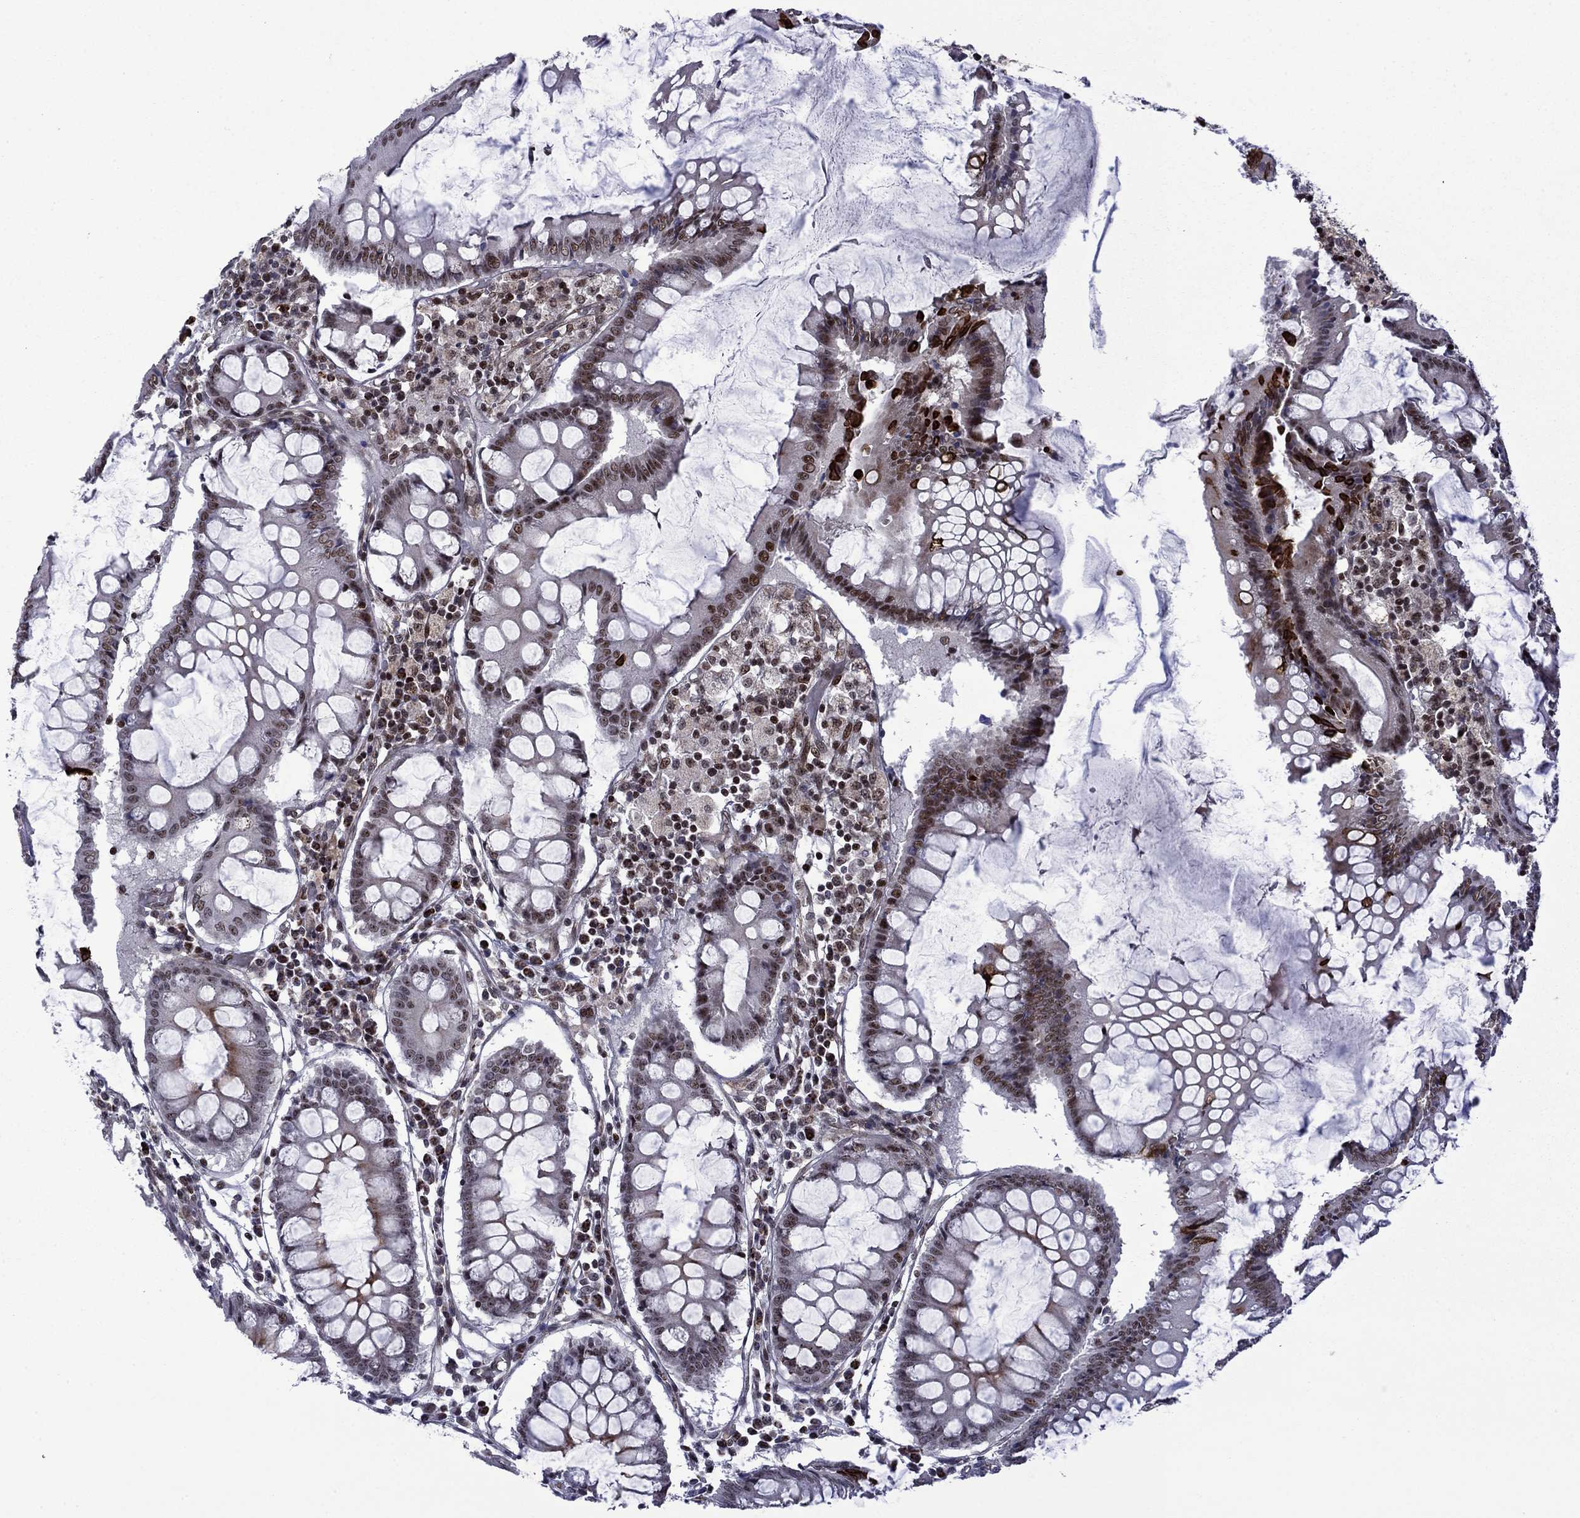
{"staining": {"intensity": "strong", "quantity": "<25%", "location": "cytoplasmic/membranous"}, "tissue": "colorectal cancer", "cell_type": "Tumor cells", "image_type": "cancer", "snomed": [{"axis": "morphology", "description": "Adenocarcinoma, NOS"}, {"axis": "topography", "description": "Colon"}], "caption": "This image reveals adenocarcinoma (colorectal) stained with immunohistochemistry (IHC) to label a protein in brown. The cytoplasmic/membranous of tumor cells show strong positivity for the protein. Nuclei are counter-stained blue.", "gene": "SURF2", "patient": {"sex": "female", "age": 82}}